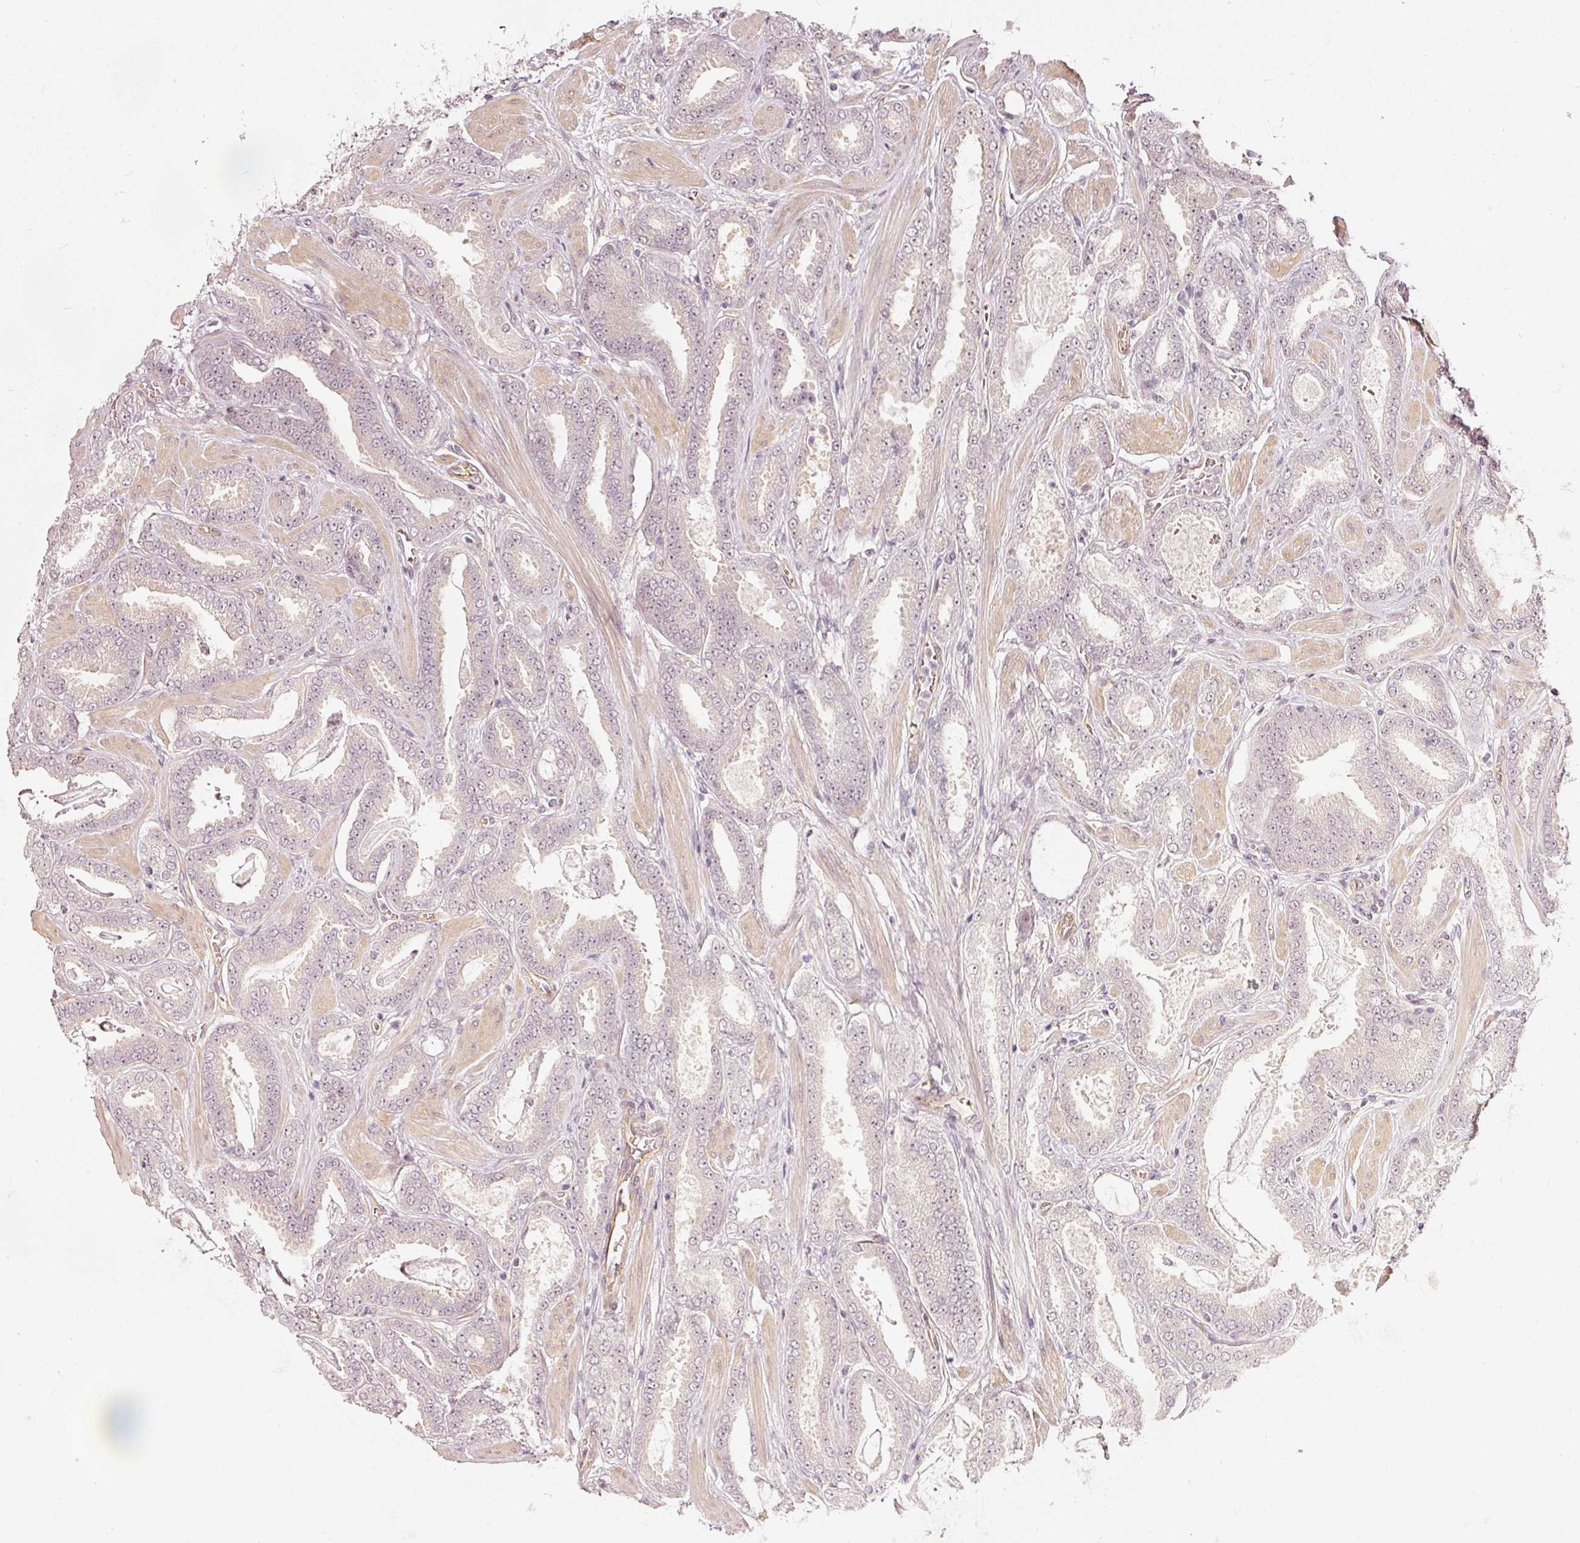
{"staining": {"intensity": "negative", "quantity": "none", "location": "none"}, "tissue": "prostate cancer", "cell_type": "Tumor cells", "image_type": "cancer", "snomed": [{"axis": "morphology", "description": "Adenocarcinoma, Low grade"}, {"axis": "topography", "description": "Prostate"}], "caption": "High power microscopy image of an immunohistochemistry histopathology image of adenocarcinoma (low-grade) (prostate), revealing no significant staining in tumor cells.", "gene": "DRD2", "patient": {"sex": "male", "age": 42}}